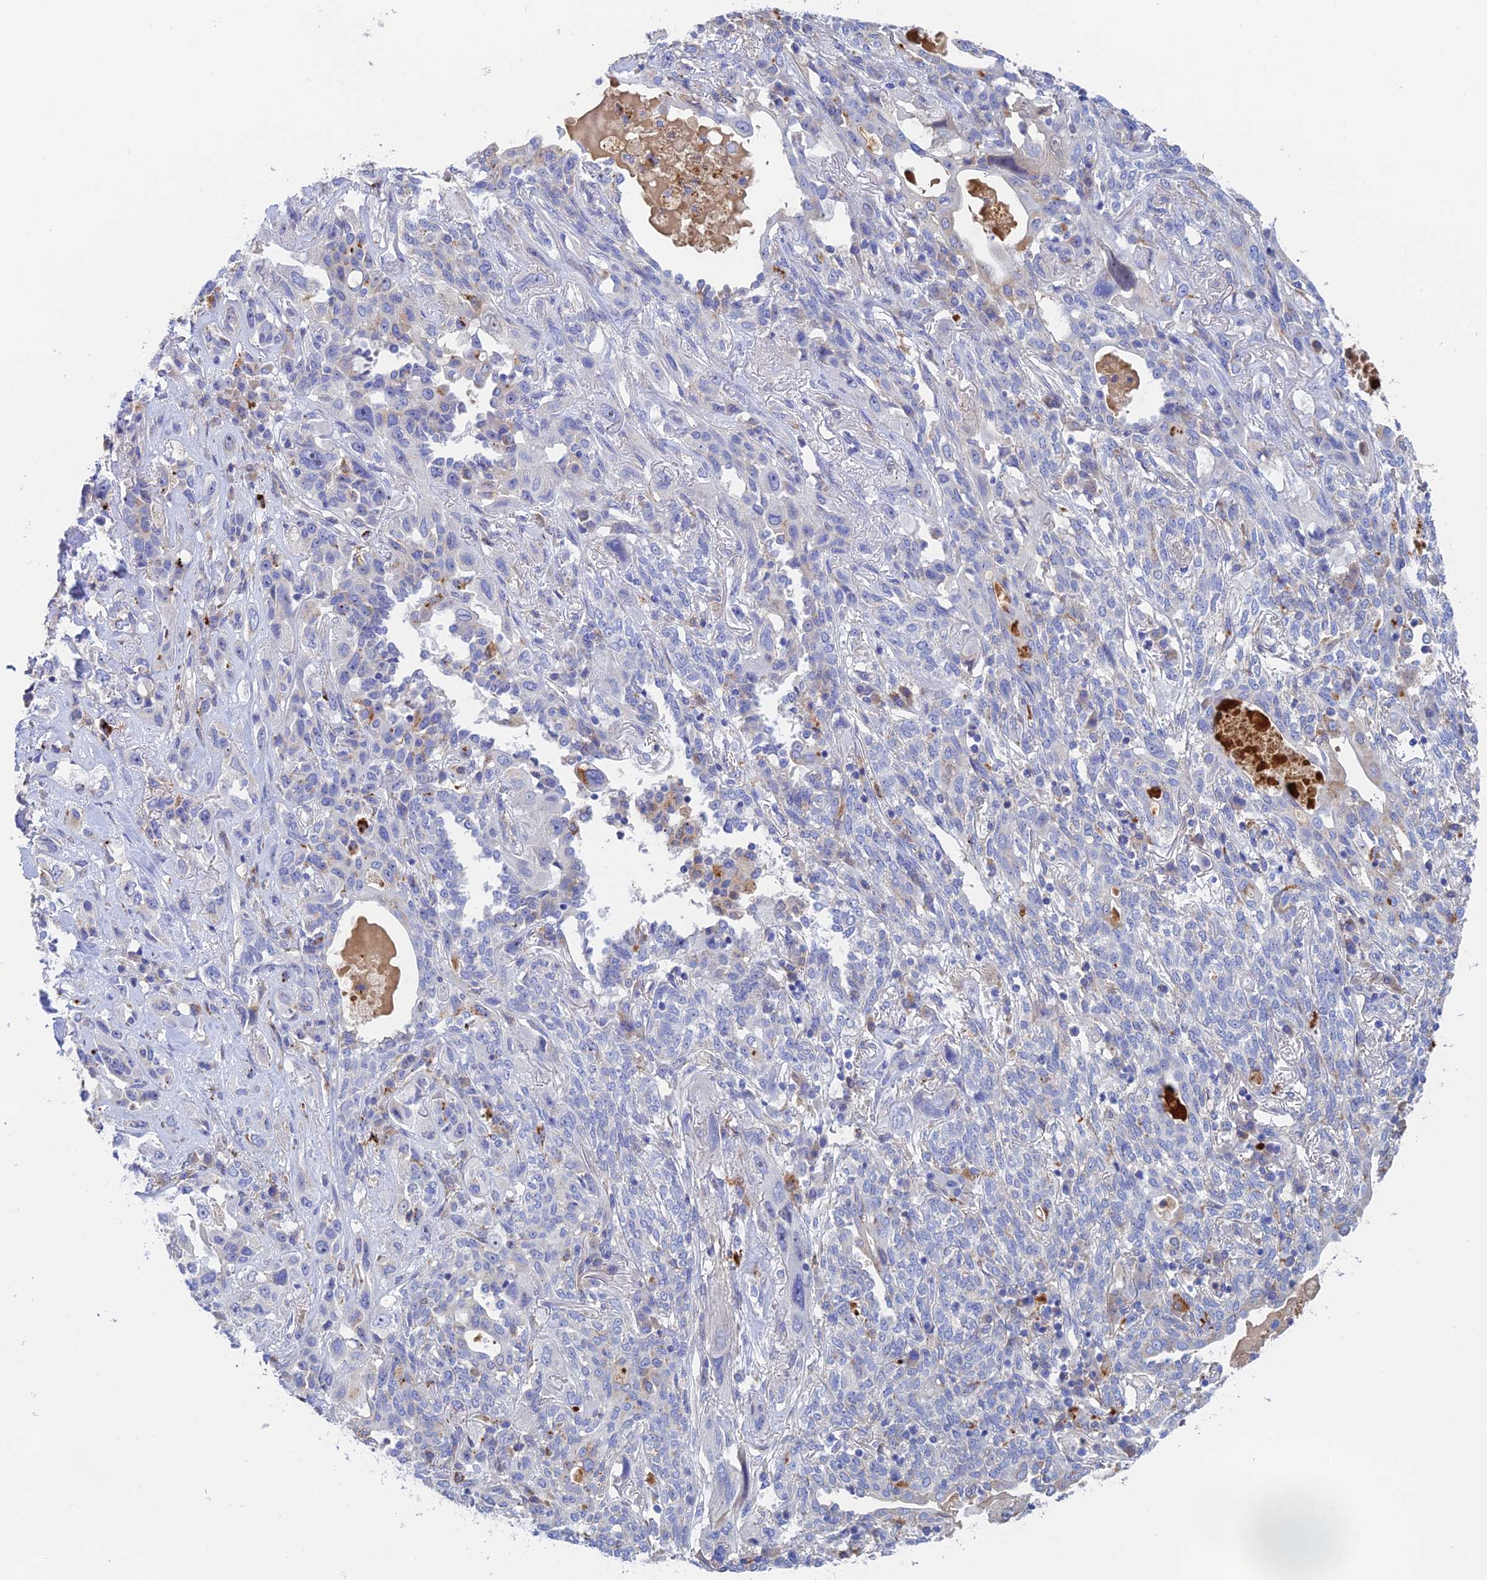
{"staining": {"intensity": "negative", "quantity": "none", "location": "none"}, "tissue": "lung cancer", "cell_type": "Tumor cells", "image_type": "cancer", "snomed": [{"axis": "morphology", "description": "Squamous cell carcinoma, NOS"}, {"axis": "topography", "description": "Lung"}], "caption": "This is an IHC image of human lung squamous cell carcinoma. There is no positivity in tumor cells.", "gene": "RPGRIP1L", "patient": {"sex": "female", "age": 70}}